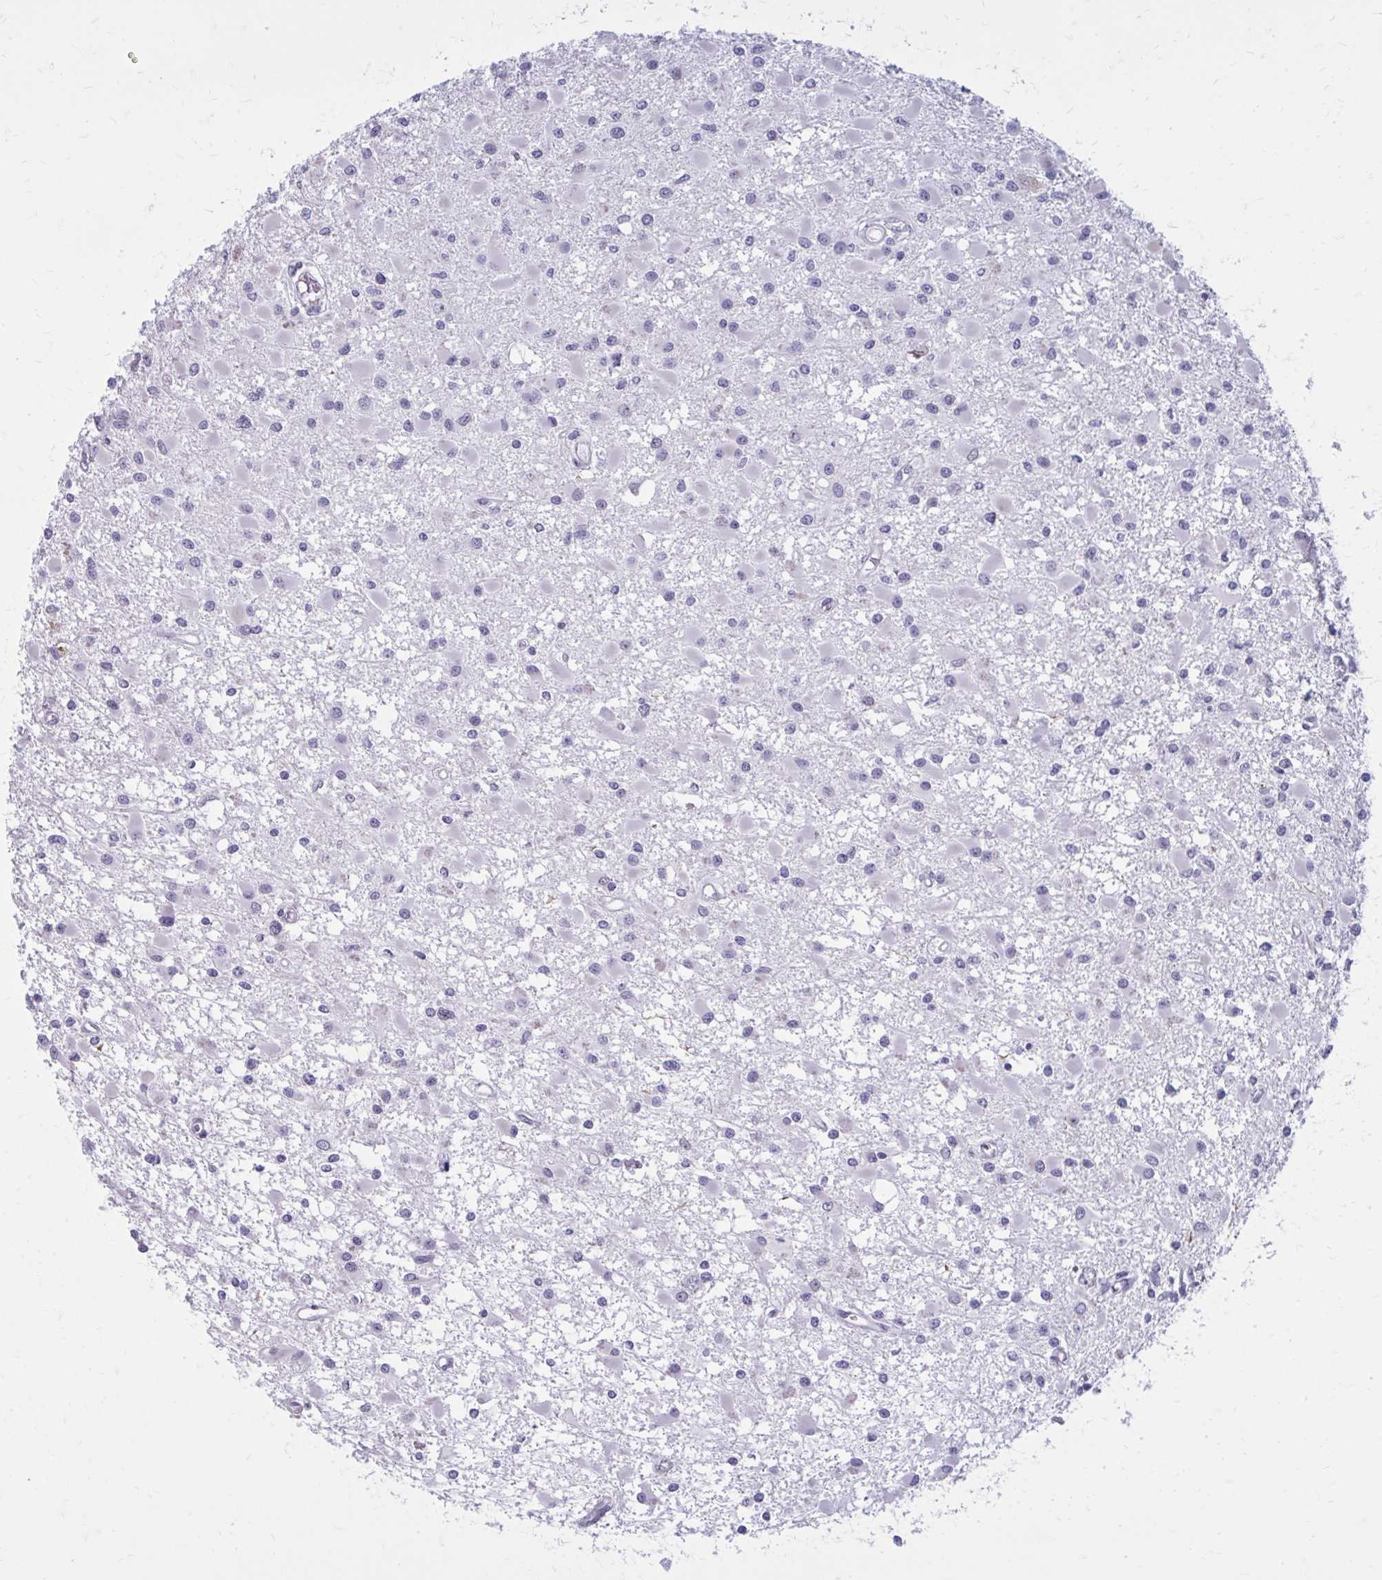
{"staining": {"intensity": "negative", "quantity": "none", "location": "none"}, "tissue": "glioma", "cell_type": "Tumor cells", "image_type": "cancer", "snomed": [{"axis": "morphology", "description": "Glioma, malignant, High grade"}, {"axis": "topography", "description": "Brain"}], "caption": "Protein analysis of glioma displays no significant positivity in tumor cells. (DAB (3,3'-diaminobenzidine) immunohistochemistry visualized using brightfield microscopy, high magnification).", "gene": "PROSER1", "patient": {"sex": "male", "age": 54}}